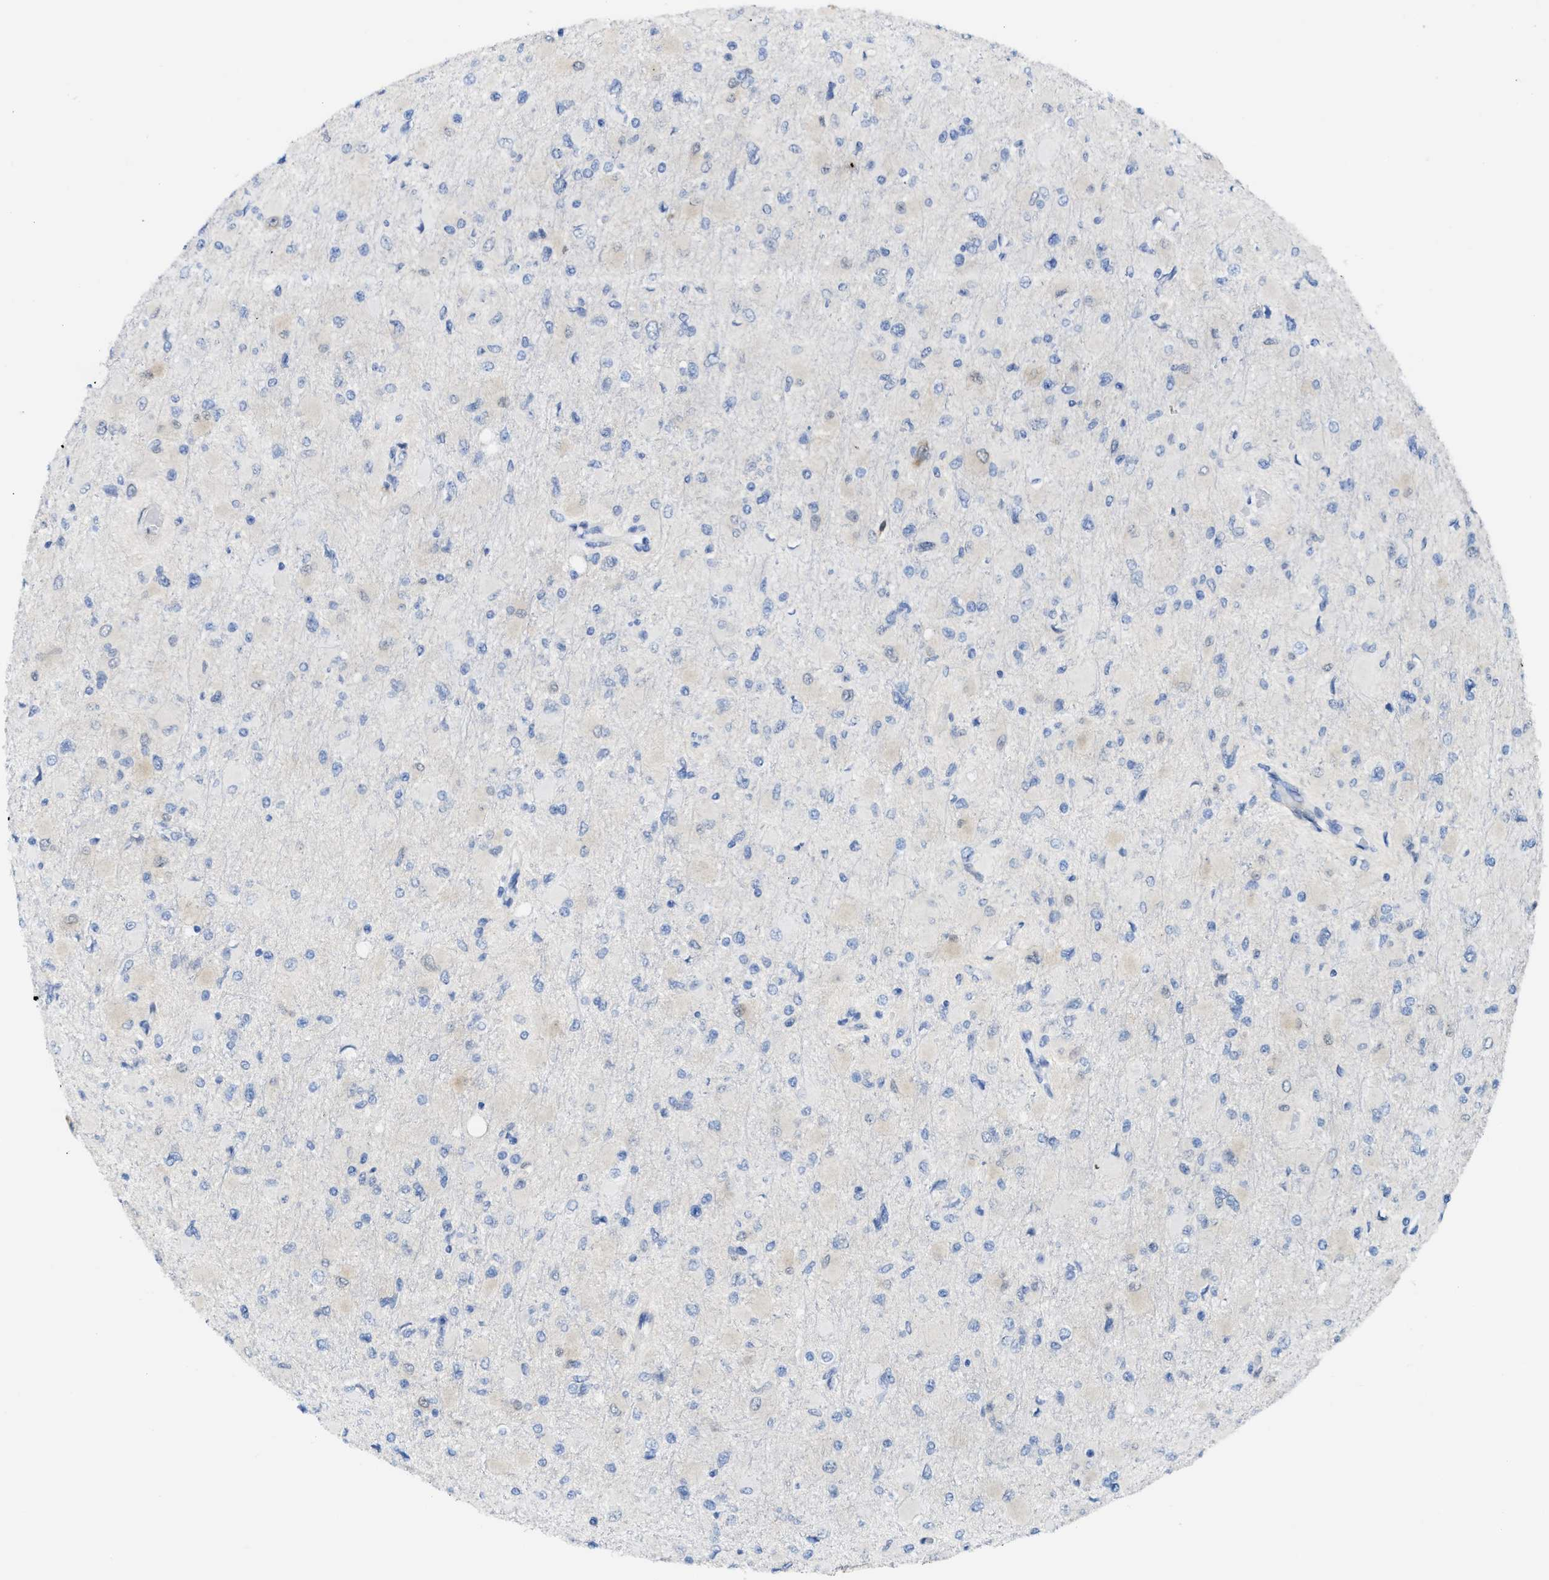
{"staining": {"intensity": "negative", "quantity": "none", "location": "none"}, "tissue": "glioma", "cell_type": "Tumor cells", "image_type": "cancer", "snomed": [{"axis": "morphology", "description": "Glioma, malignant, High grade"}, {"axis": "topography", "description": "Cerebral cortex"}], "caption": "There is no significant expression in tumor cells of glioma. (IHC, brightfield microscopy, high magnification).", "gene": "TUB", "patient": {"sex": "female", "age": 36}}